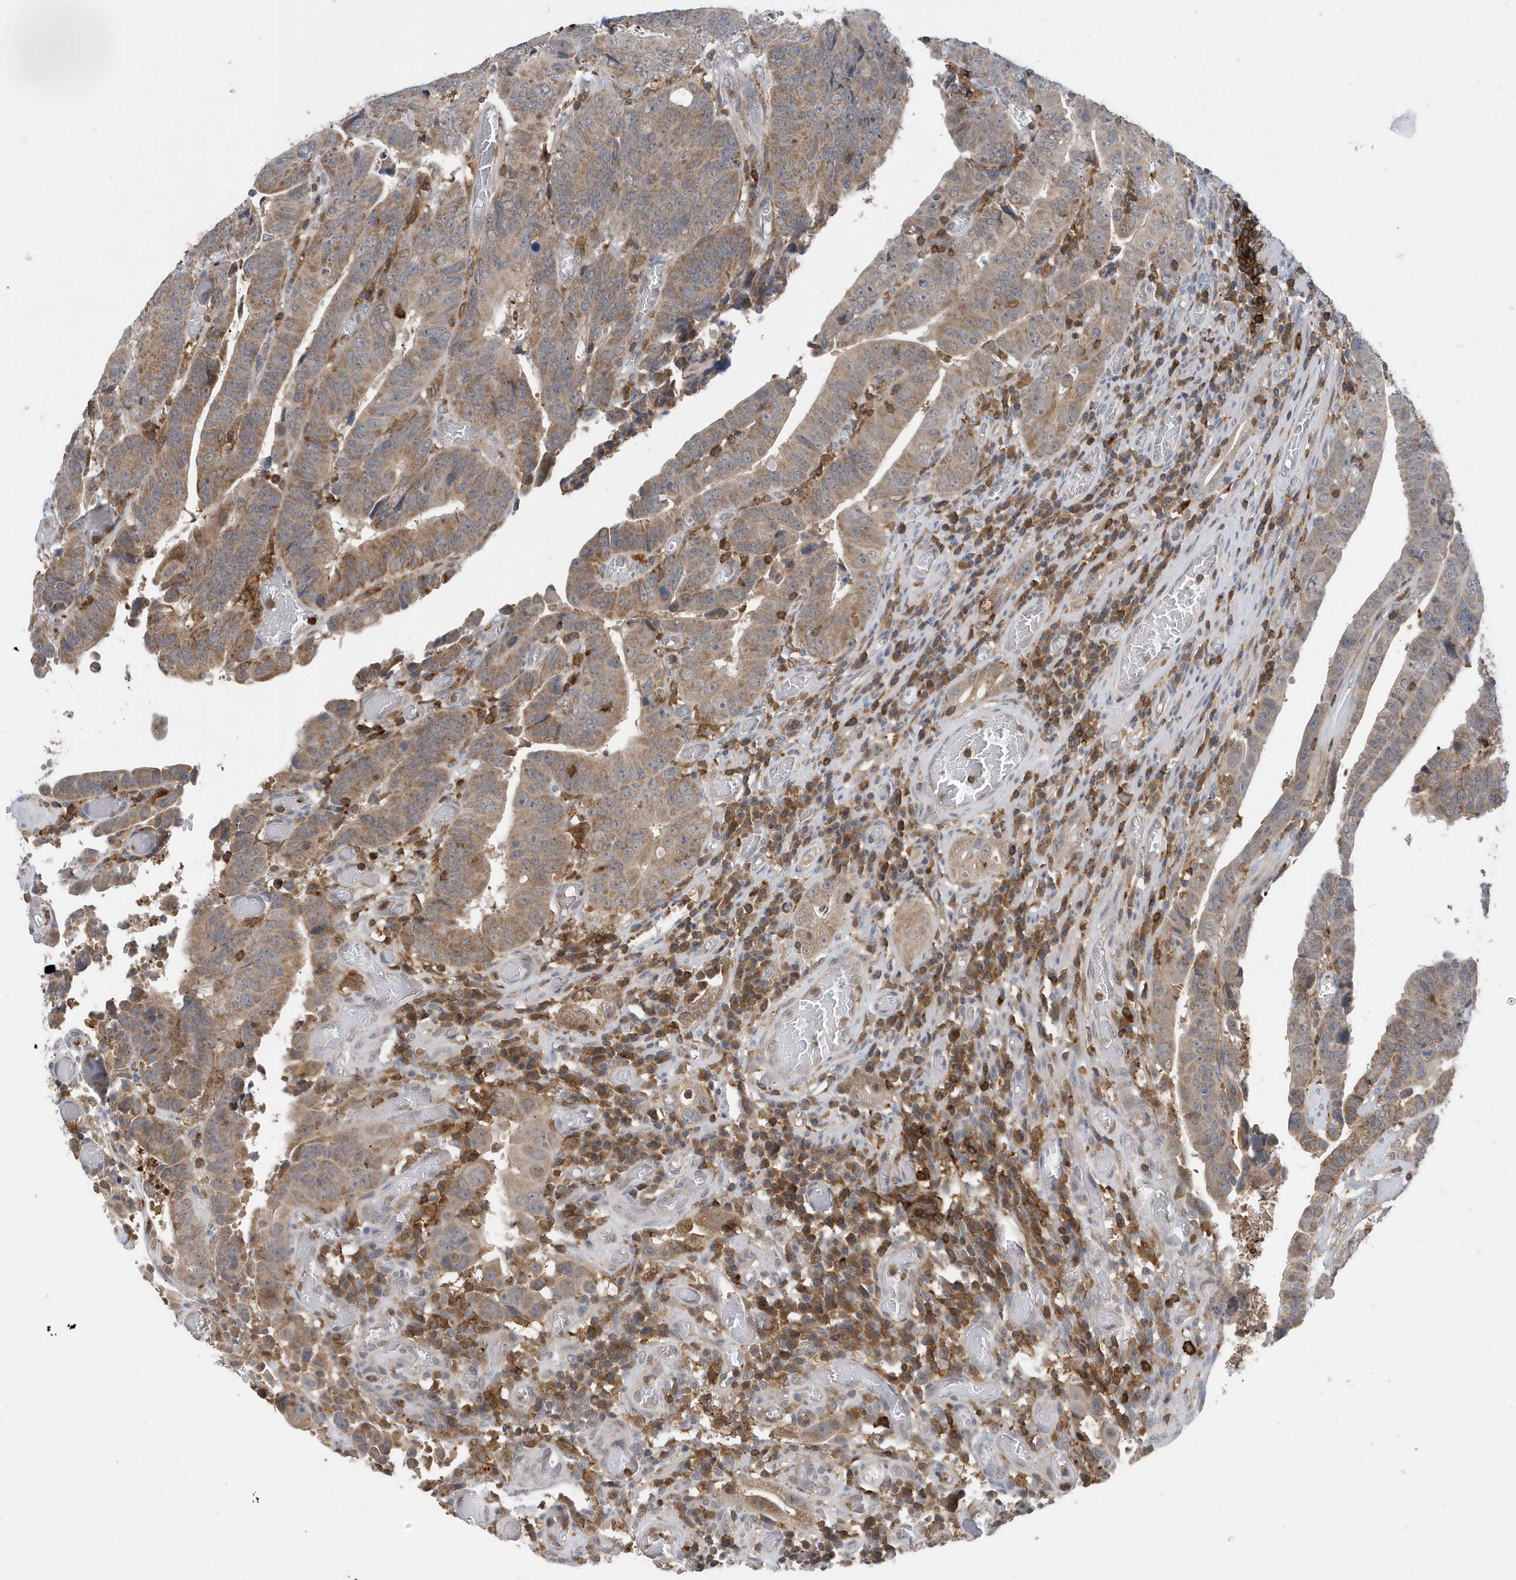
{"staining": {"intensity": "moderate", "quantity": "25%-75%", "location": "cytoplasmic/membranous"}, "tissue": "colorectal cancer", "cell_type": "Tumor cells", "image_type": "cancer", "snomed": [{"axis": "morphology", "description": "Normal tissue, NOS"}, {"axis": "morphology", "description": "Adenocarcinoma, NOS"}, {"axis": "topography", "description": "Rectum"}], "caption": "A medium amount of moderate cytoplasmic/membranous staining is present in approximately 25%-75% of tumor cells in colorectal adenocarcinoma tissue.", "gene": "NSUN3", "patient": {"sex": "female", "age": 65}}